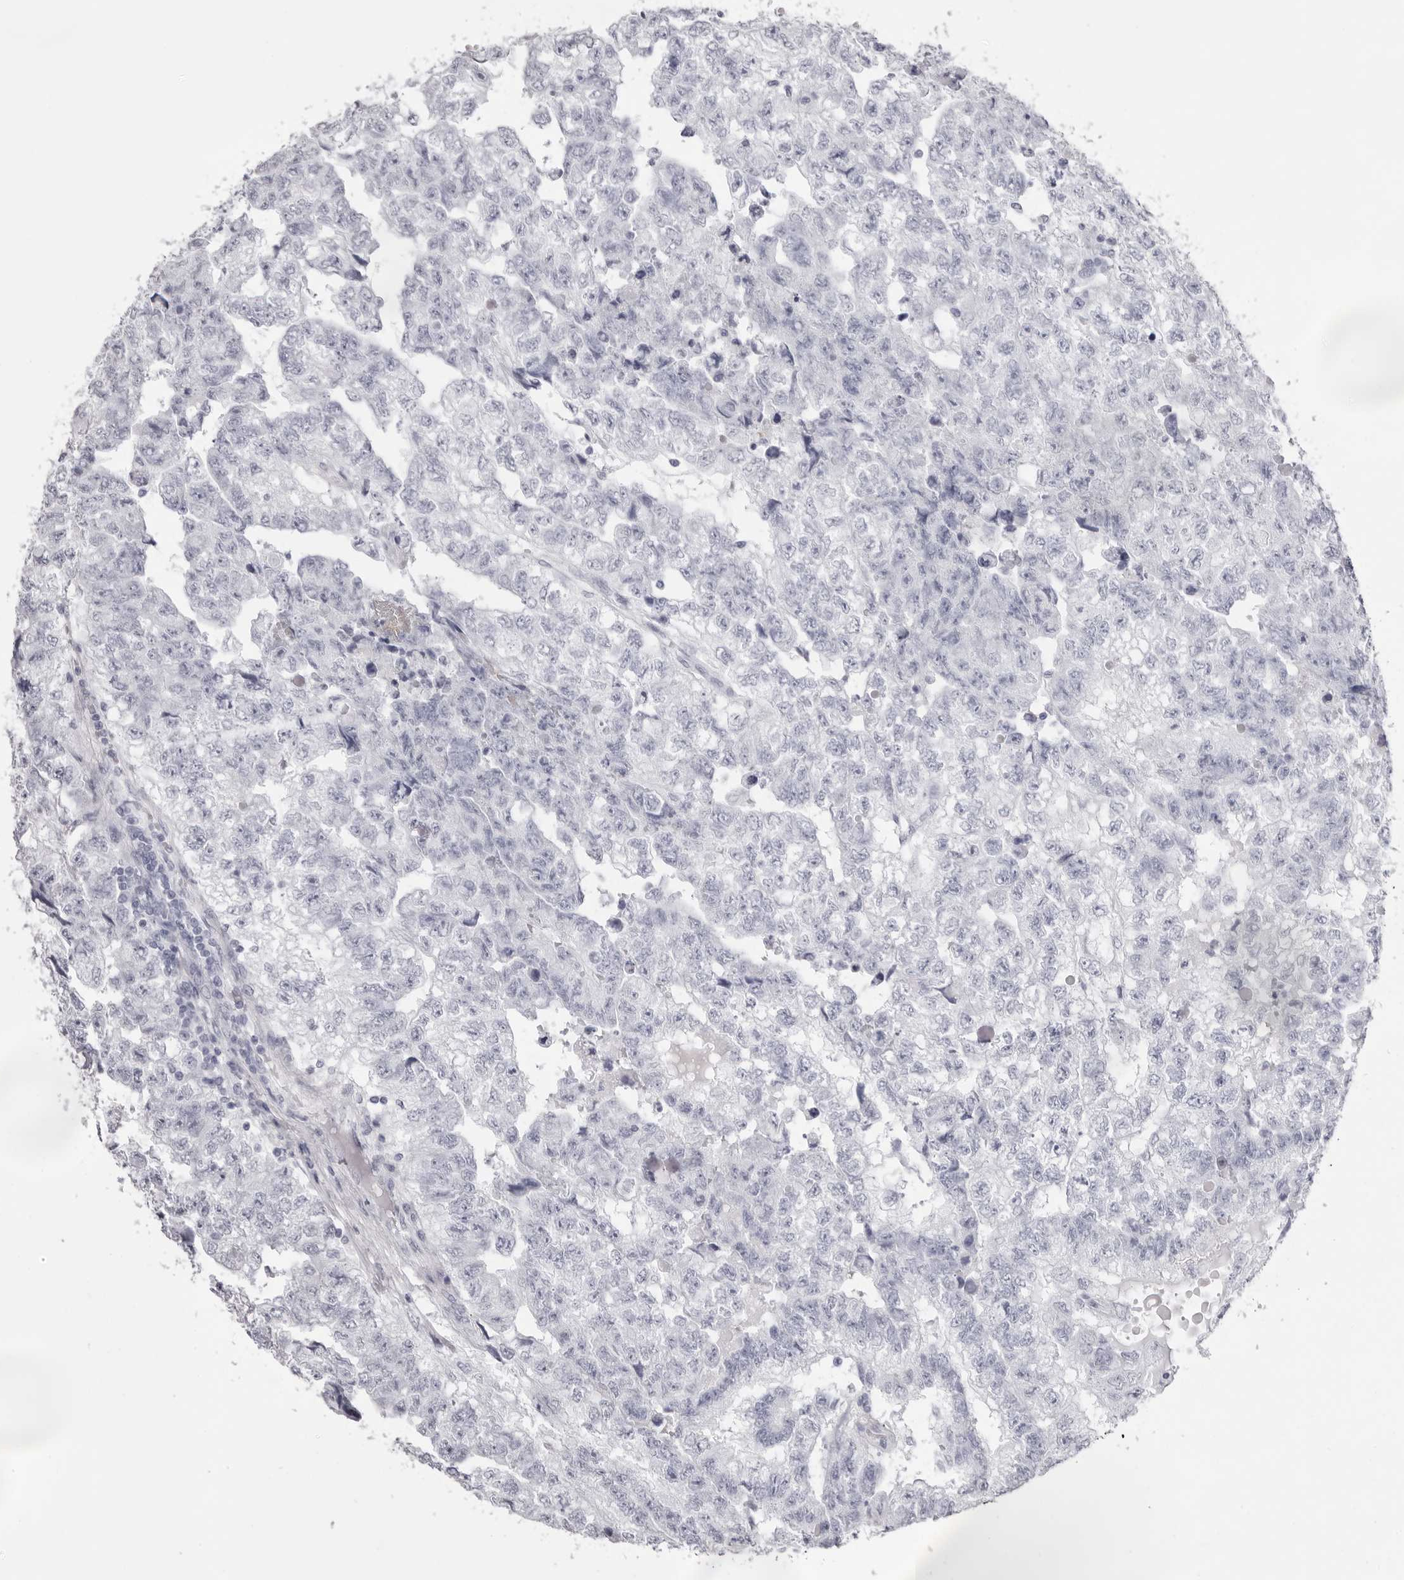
{"staining": {"intensity": "negative", "quantity": "none", "location": "none"}, "tissue": "testis cancer", "cell_type": "Tumor cells", "image_type": "cancer", "snomed": [{"axis": "morphology", "description": "Carcinoma, Embryonal, NOS"}, {"axis": "topography", "description": "Testis"}], "caption": "Immunohistochemical staining of human testis cancer (embryonal carcinoma) displays no significant expression in tumor cells. (Stains: DAB (3,3'-diaminobenzidine) immunohistochemistry (IHC) with hematoxylin counter stain, Microscopy: brightfield microscopy at high magnification).", "gene": "SPTA1", "patient": {"sex": "male", "age": 36}}